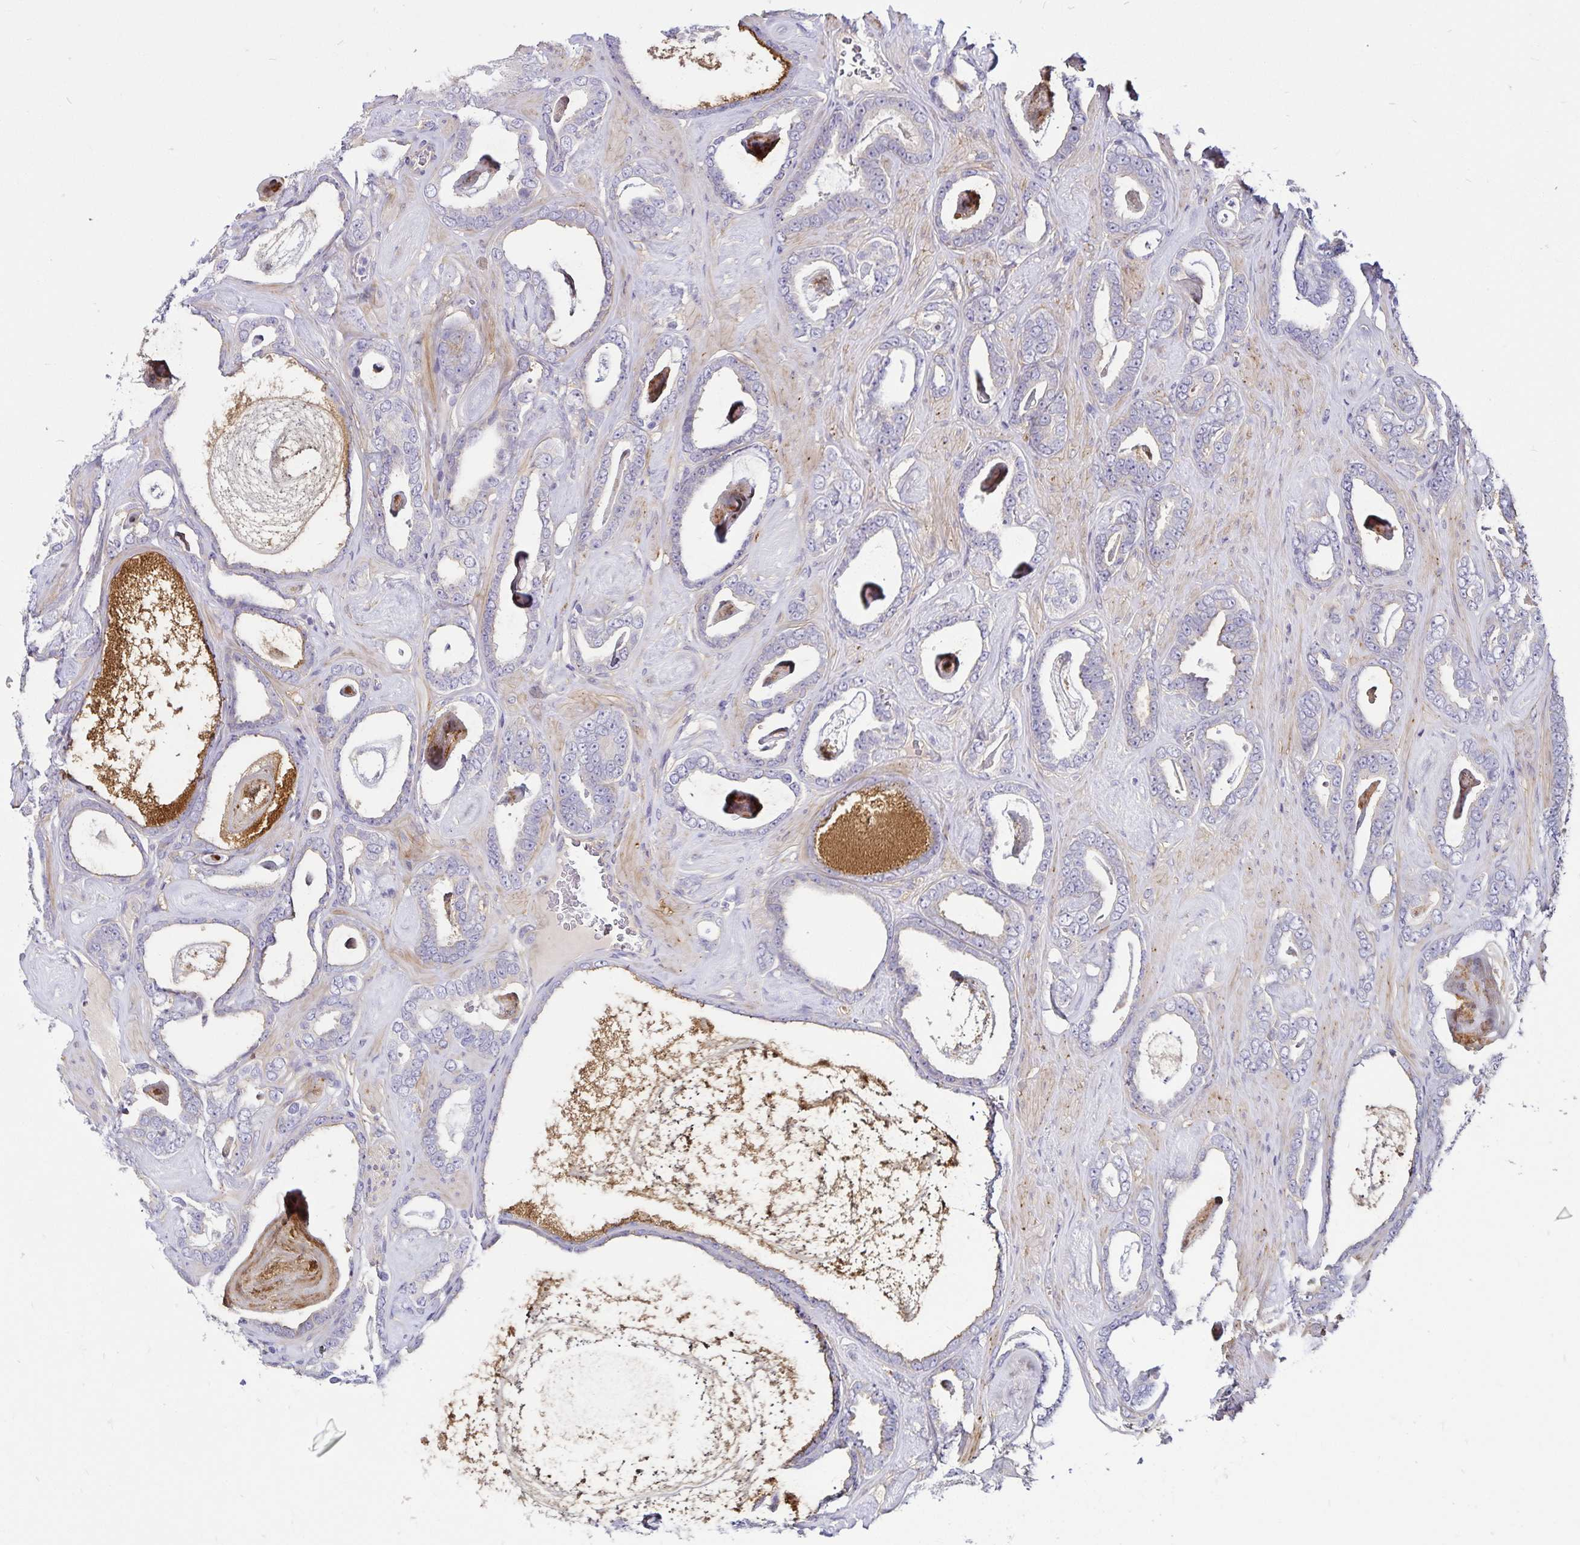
{"staining": {"intensity": "negative", "quantity": "none", "location": "none"}, "tissue": "prostate cancer", "cell_type": "Tumor cells", "image_type": "cancer", "snomed": [{"axis": "morphology", "description": "Adenocarcinoma, High grade"}, {"axis": "topography", "description": "Prostate"}], "caption": "This is a histopathology image of IHC staining of prostate adenocarcinoma (high-grade), which shows no expression in tumor cells.", "gene": "GNG12", "patient": {"sex": "male", "age": 63}}